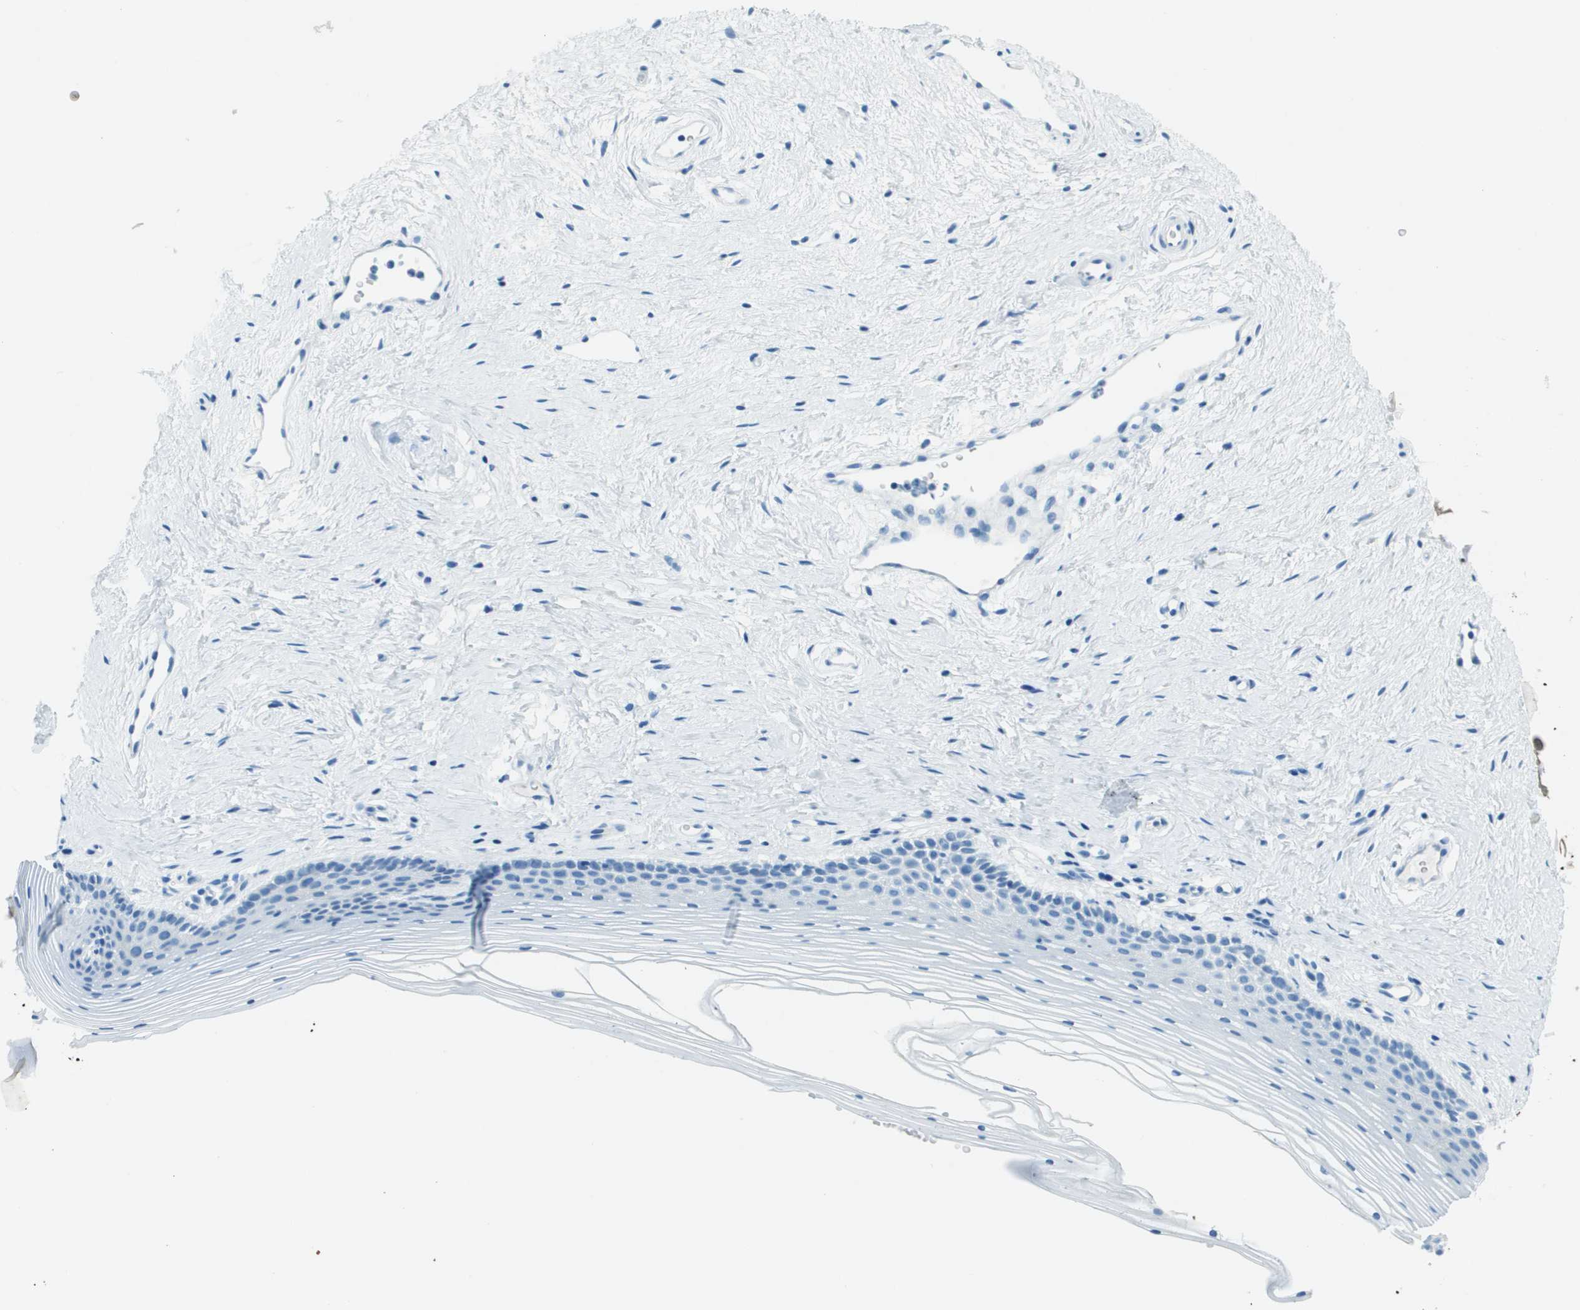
{"staining": {"intensity": "negative", "quantity": "none", "location": "none"}, "tissue": "vagina", "cell_type": "Squamous epithelial cells", "image_type": "normal", "snomed": [{"axis": "morphology", "description": "Normal tissue, NOS"}, {"axis": "topography", "description": "Vagina"}], "caption": "This is a histopathology image of immunohistochemistry (IHC) staining of unremarkable vagina, which shows no expression in squamous epithelial cells. (DAB immunohistochemistry with hematoxylin counter stain).", "gene": "SLC16A10", "patient": {"sex": "female", "age": 32}}